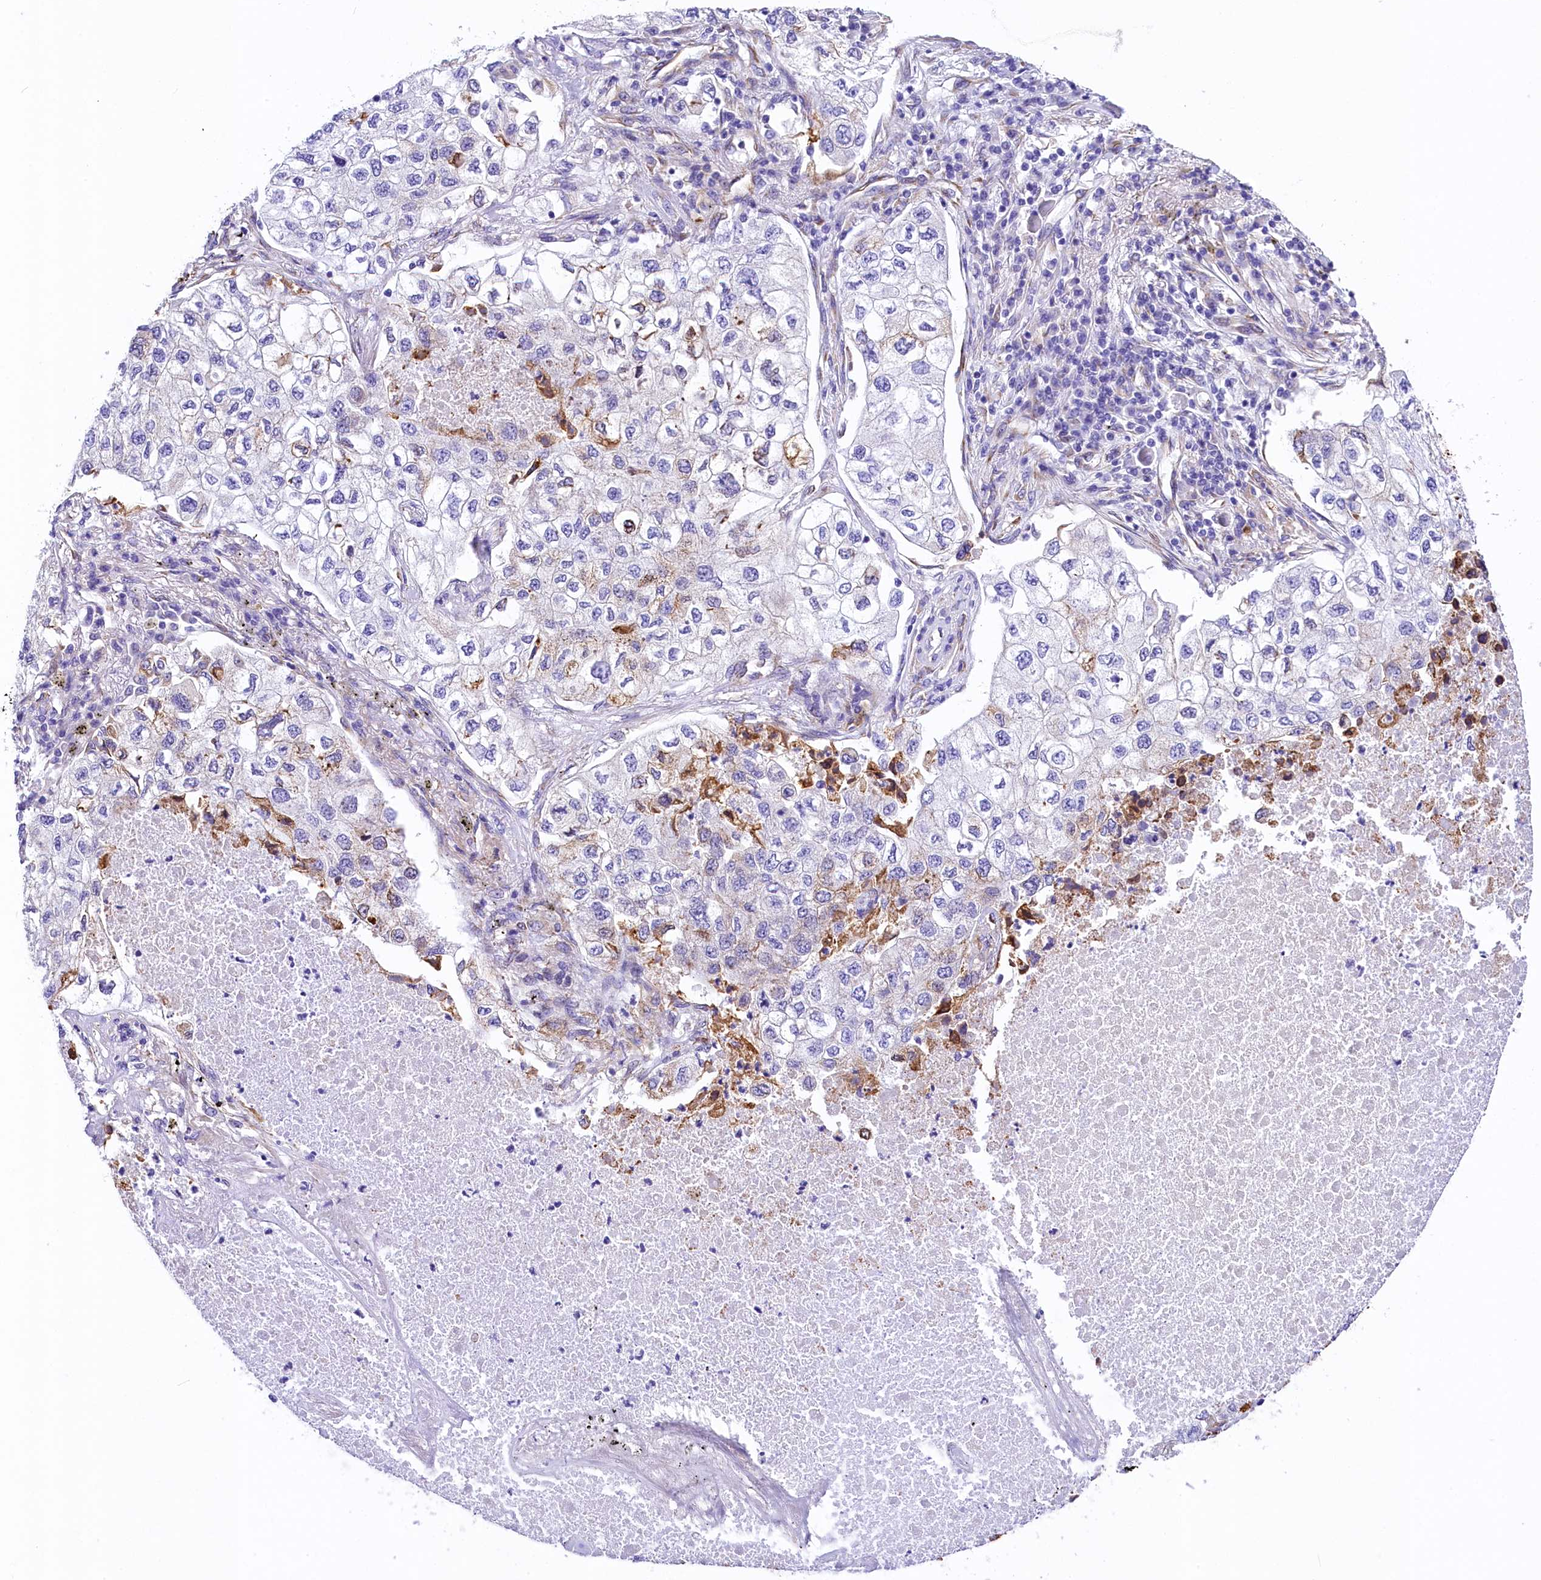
{"staining": {"intensity": "moderate", "quantity": "<25%", "location": "cytoplasmic/membranous"}, "tissue": "lung cancer", "cell_type": "Tumor cells", "image_type": "cancer", "snomed": [{"axis": "morphology", "description": "Adenocarcinoma, NOS"}, {"axis": "topography", "description": "Lung"}], "caption": "Immunohistochemical staining of lung cancer (adenocarcinoma) reveals low levels of moderate cytoplasmic/membranous protein expression in approximately <25% of tumor cells.", "gene": "ITGA1", "patient": {"sex": "male", "age": 63}}